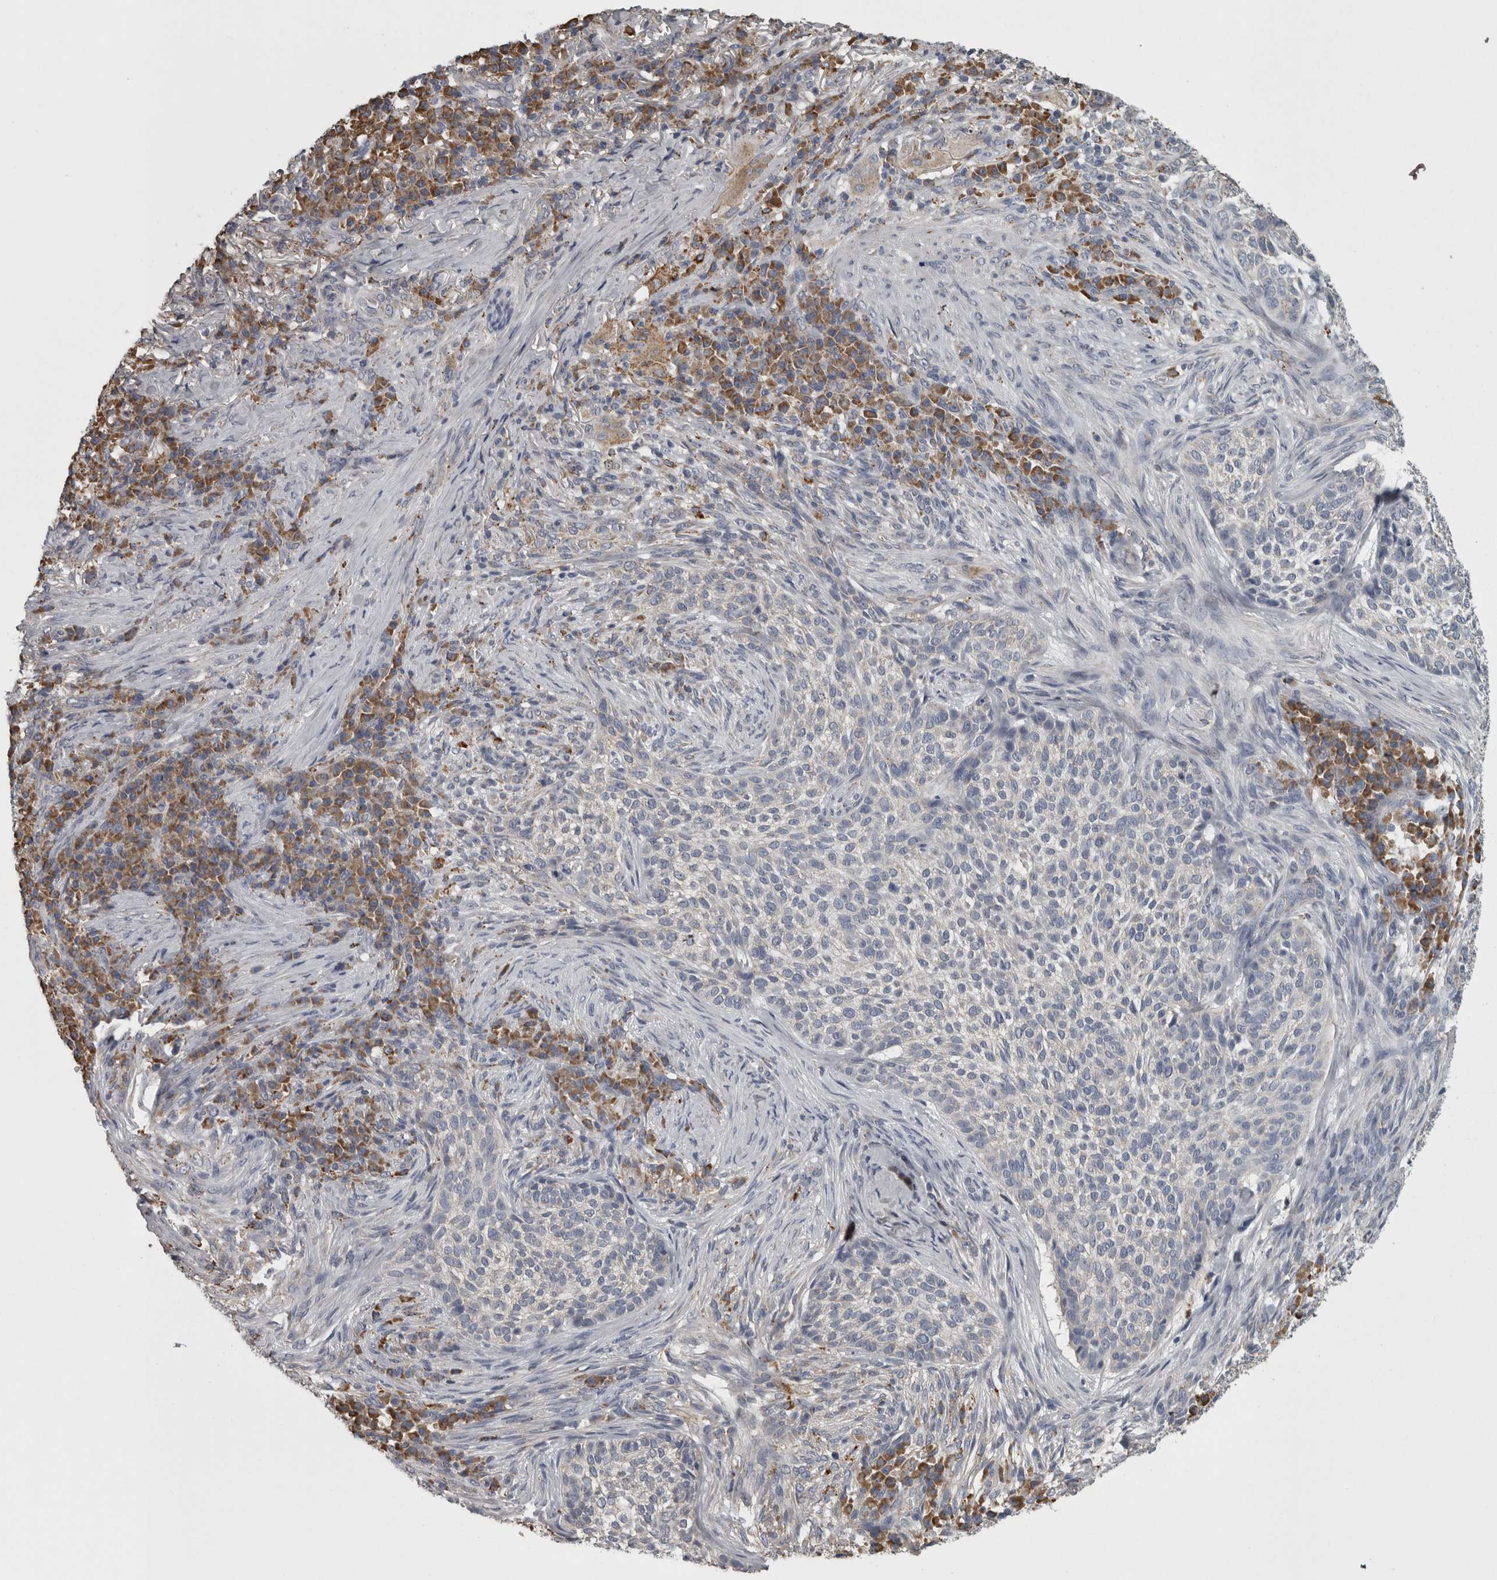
{"staining": {"intensity": "negative", "quantity": "none", "location": "none"}, "tissue": "skin cancer", "cell_type": "Tumor cells", "image_type": "cancer", "snomed": [{"axis": "morphology", "description": "Basal cell carcinoma"}, {"axis": "topography", "description": "Skin"}], "caption": "Tumor cells show no significant positivity in skin cancer (basal cell carcinoma). (DAB (3,3'-diaminobenzidine) IHC, high magnification).", "gene": "FRK", "patient": {"sex": "female", "age": 64}}